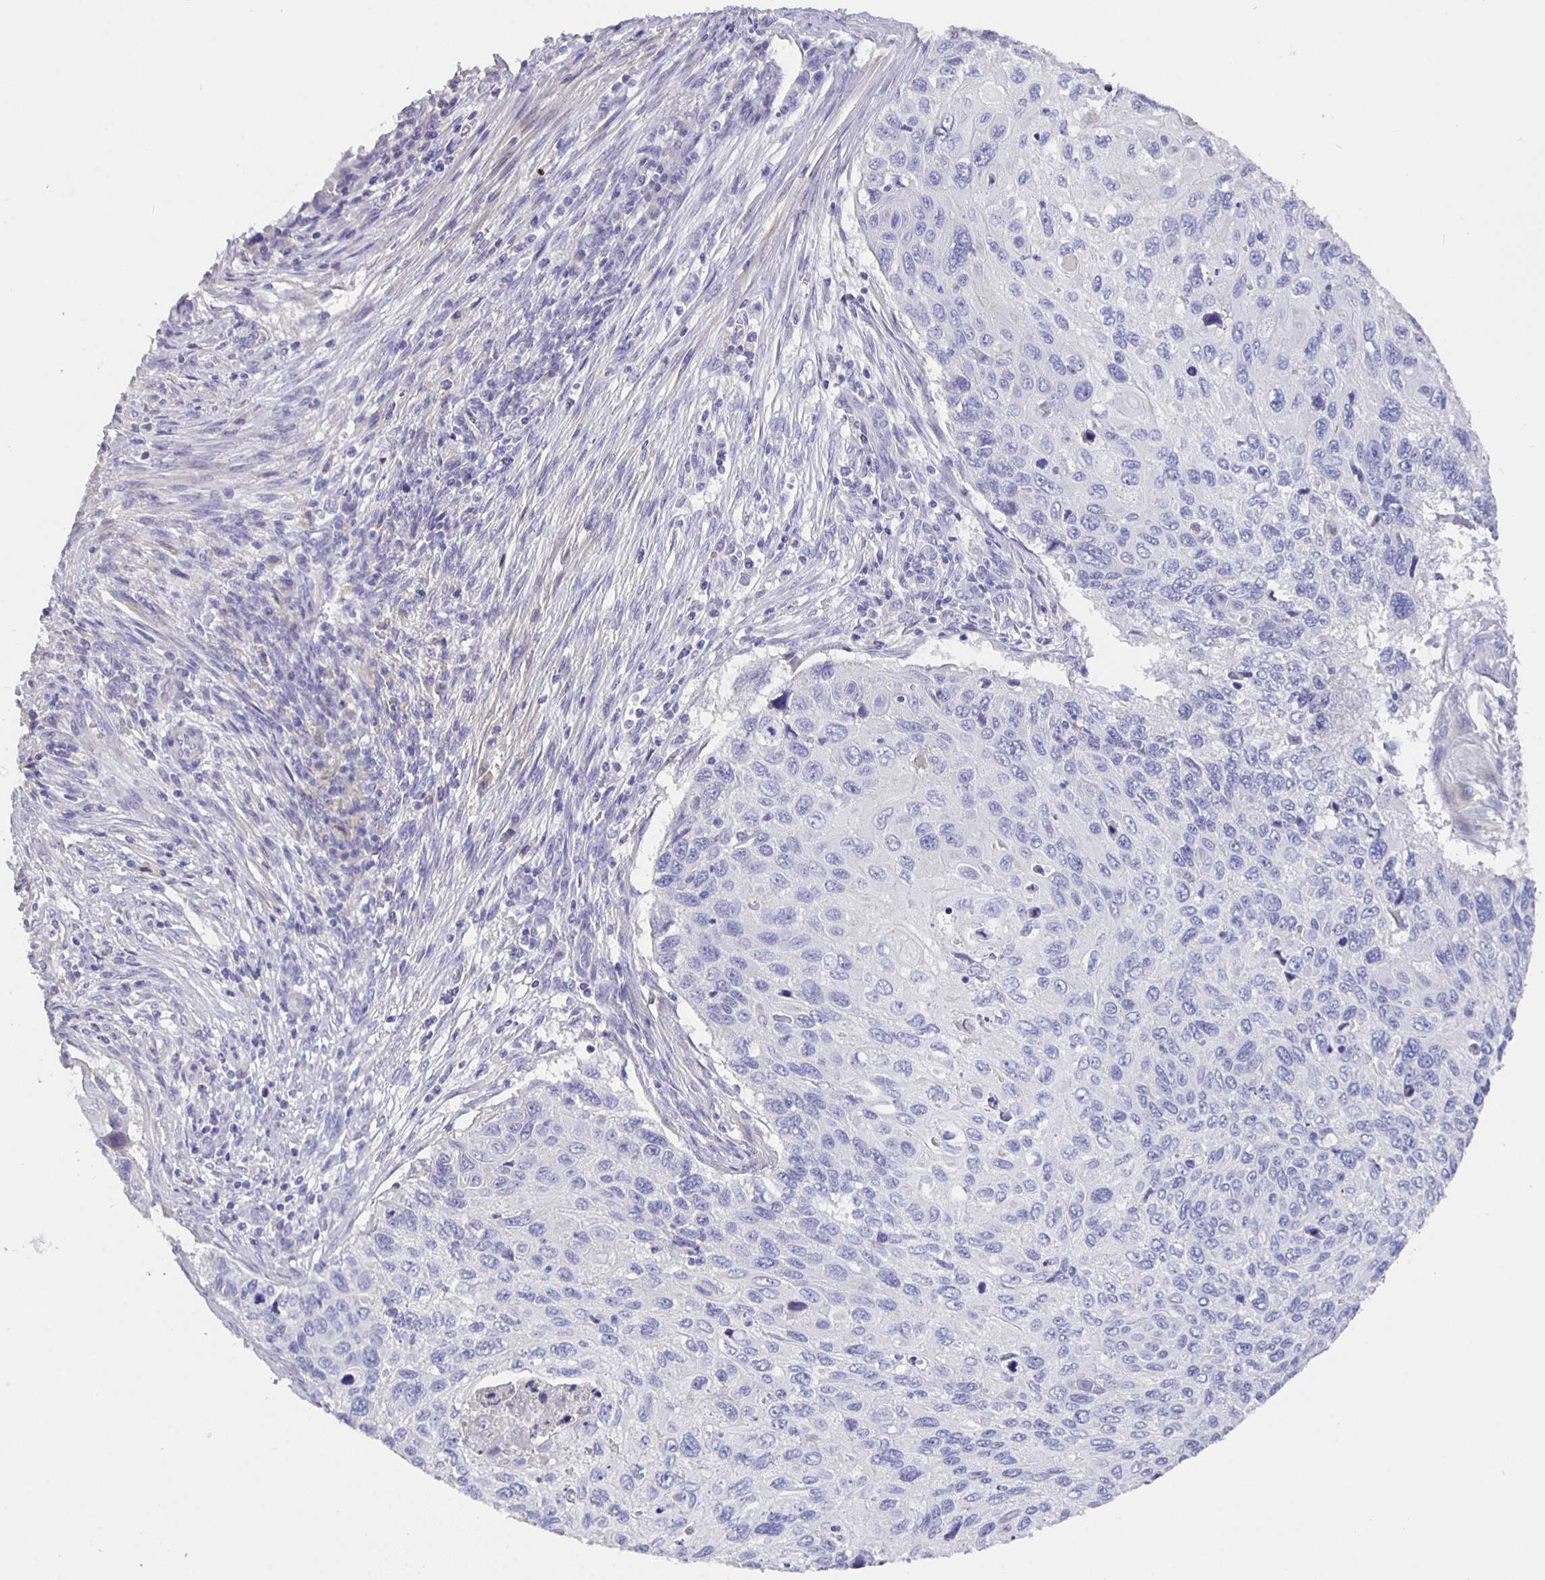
{"staining": {"intensity": "negative", "quantity": "none", "location": "none"}, "tissue": "cervical cancer", "cell_type": "Tumor cells", "image_type": "cancer", "snomed": [{"axis": "morphology", "description": "Squamous cell carcinoma, NOS"}, {"axis": "topography", "description": "Cervix"}], "caption": "Cervical cancer stained for a protein using IHC shows no staining tumor cells.", "gene": "CFAP74", "patient": {"sex": "female", "age": 70}}